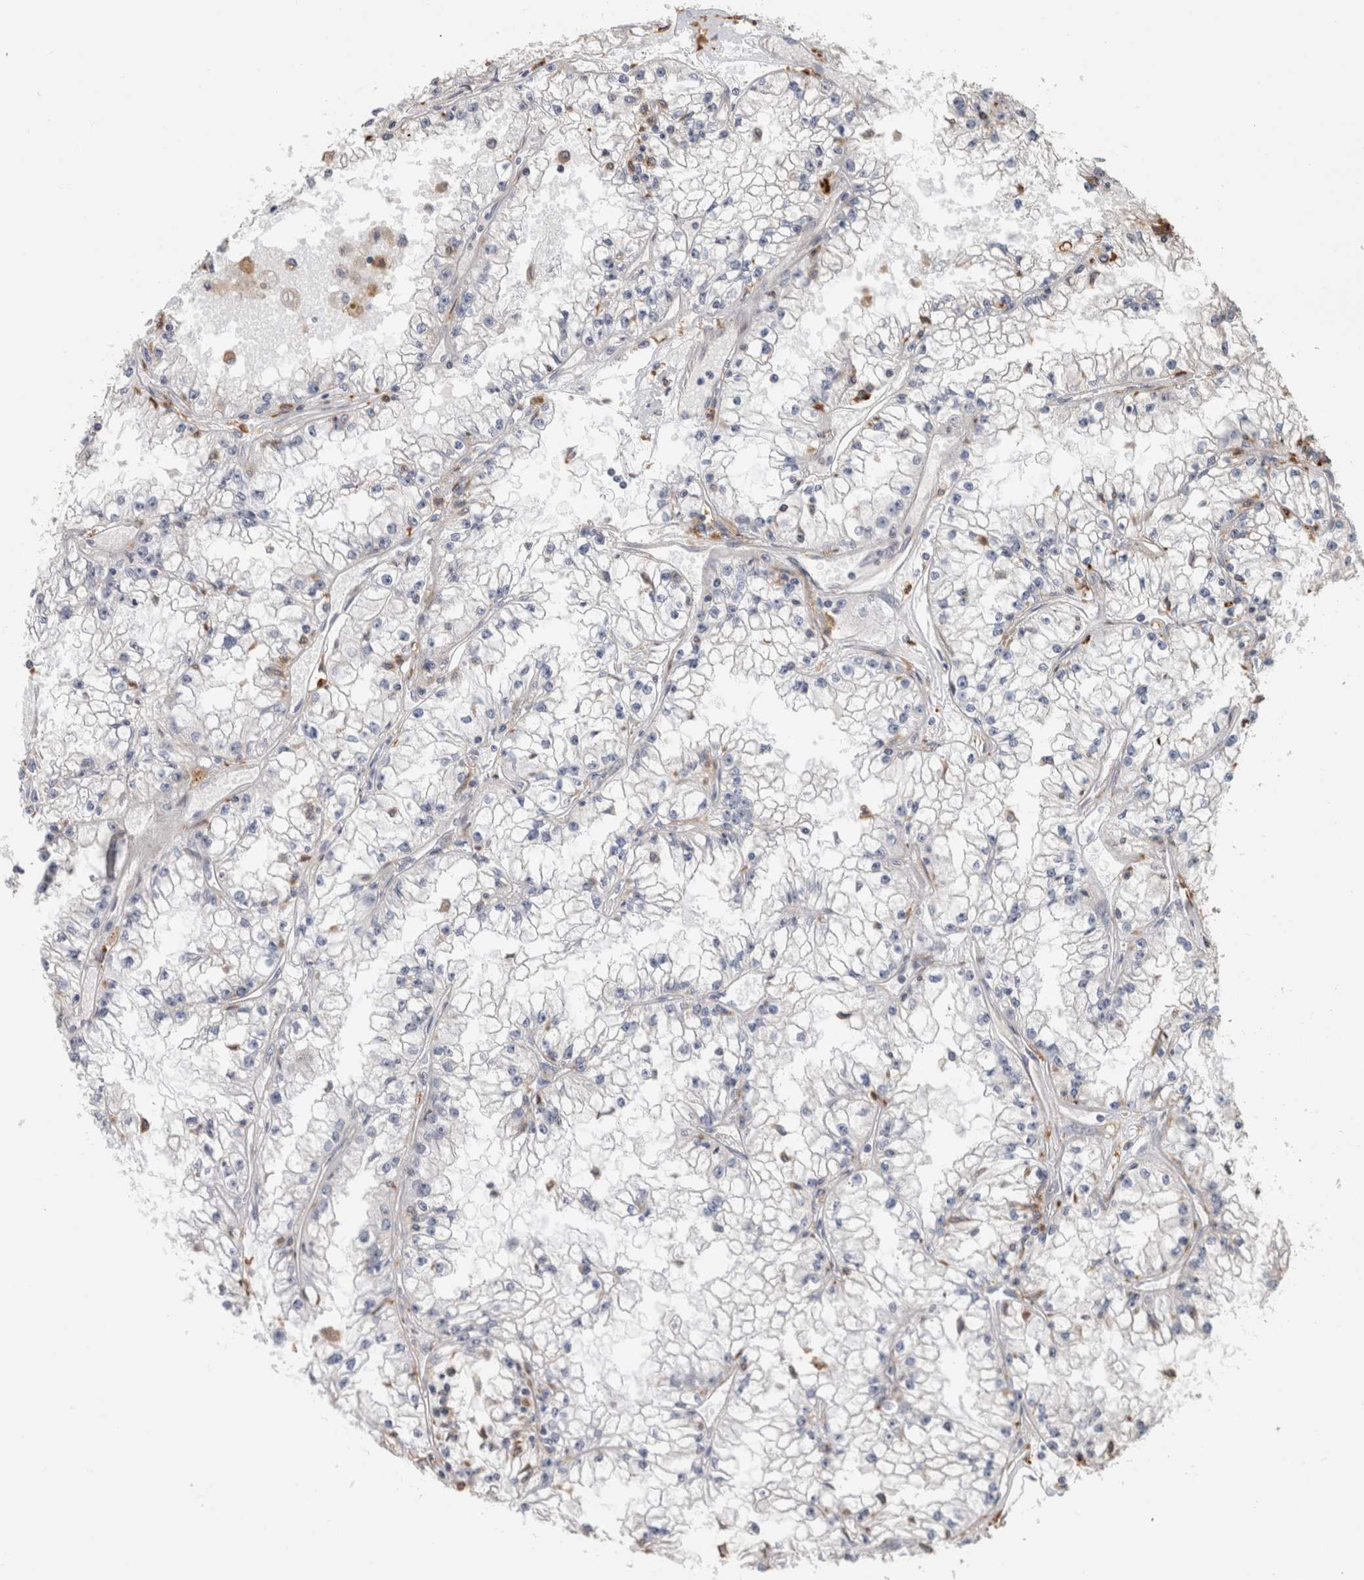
{"staining": {"intensity": "negative", "quantity": "none", "location": "none"}, "tissue": "renal cancer", "cell_type": "Tumor cells", "image_type": "cancer", "snomed": [{"axis": "morphology", "description": "Adenocarcinoma, NOS"}, {"axis": "topography", "description": "Kidney"}], "caption": "IHC of human renal cancer shows no staining in tumor cells.", "gene": "CLIP1", "patient": {"sex": "male", "age": 56}}